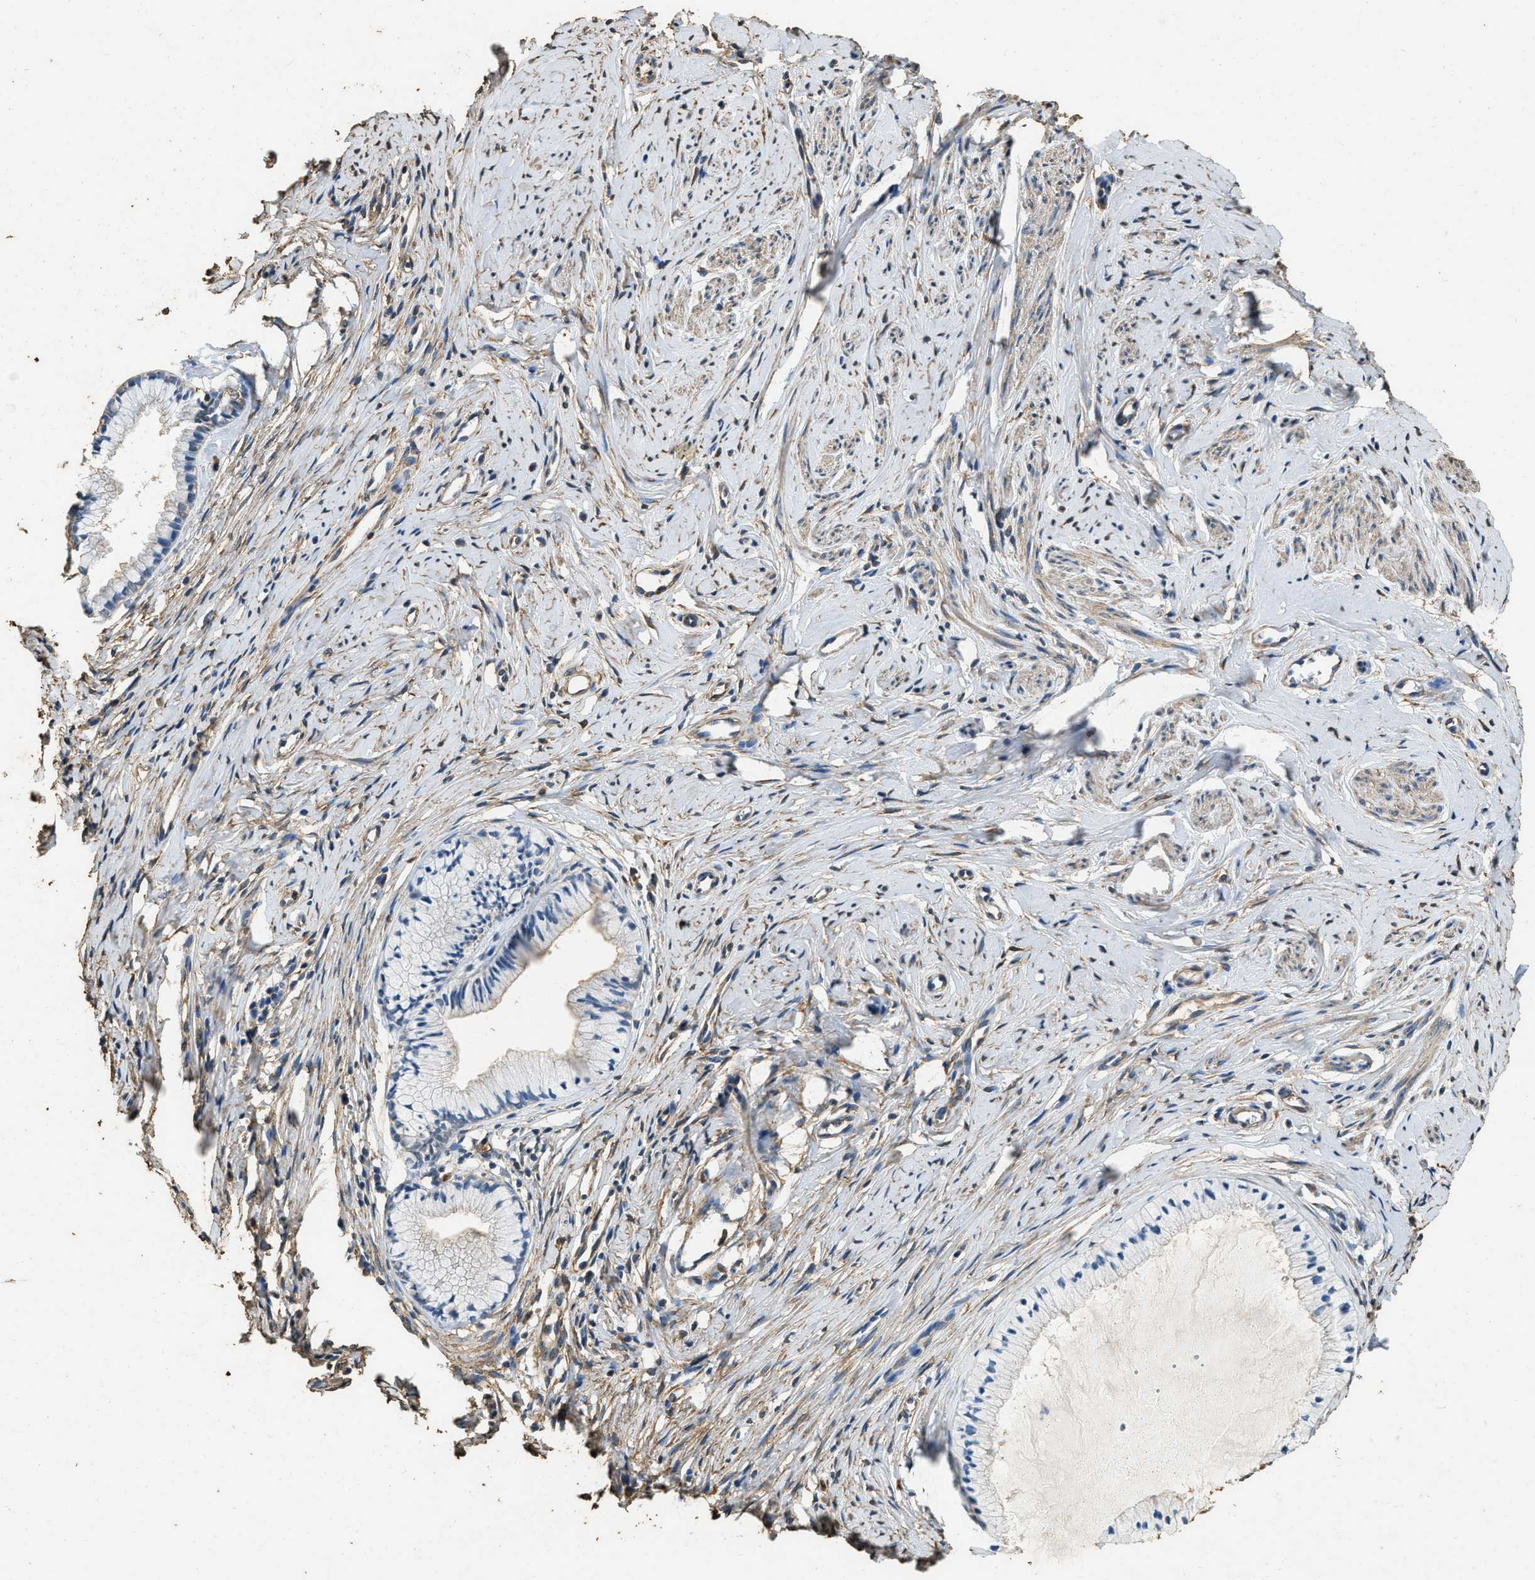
{"staining": {"intensity": "negative", "quantity": "none", "location": "none"}, "tissue": "cervix", "cell_type": "Glandular cells", "image_type": "normal", "snomed": [{"axis": "morphology", "description": "Normal tissue, NOS"}, {"axis": "topography", "description": "Cervix"}], "caption": "A micrograph of cervix stained for a protein exhibits no brown staining in glandular cells. Brightfield microscopy of immunohistochemistry stained with DAB (brown) and hematoxylin (blue), captured at high magnification.", "gene": "MIB1", "patient": {"sex": "female", "age": 77}}